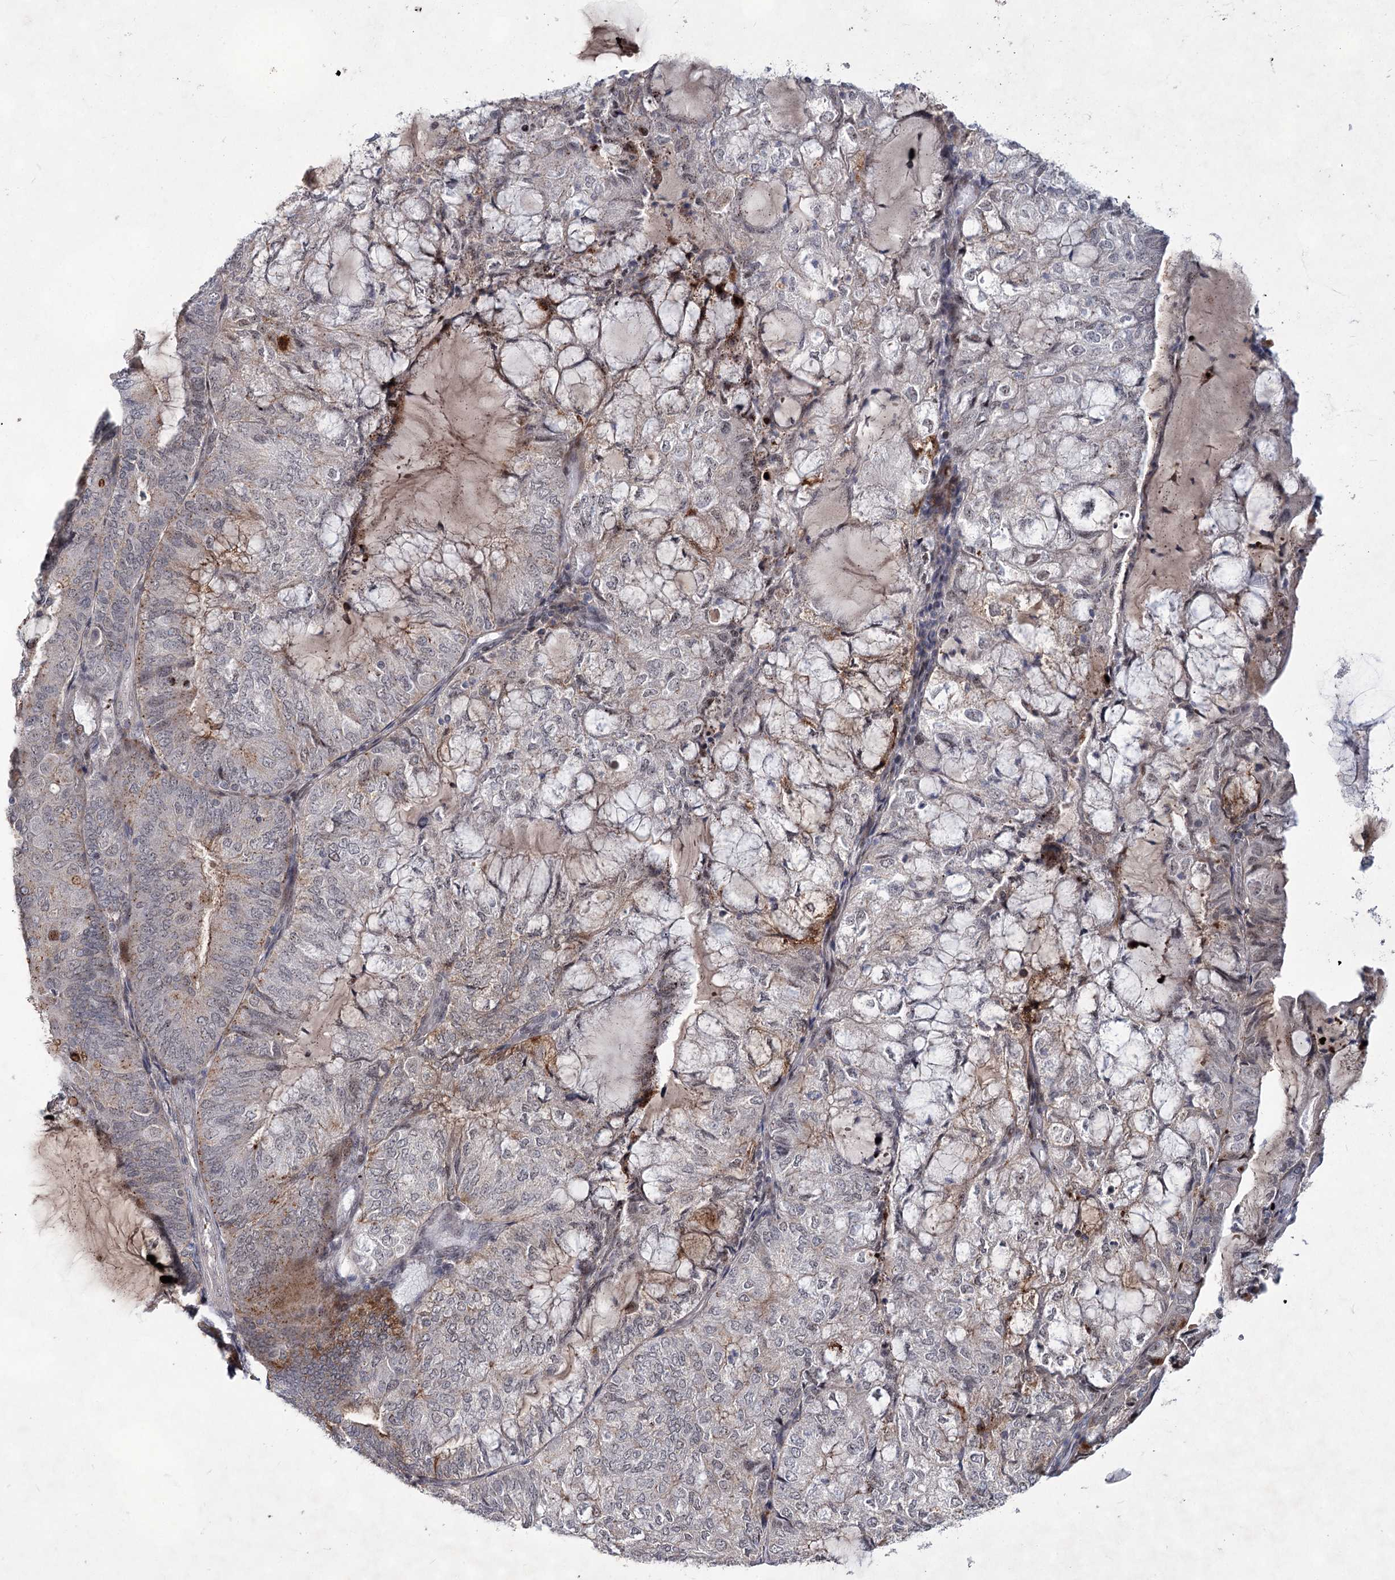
{"staining": {"intensity": "moderate", "quantity": "<25%", "location": "cytoplasmic/membranous"}, "tissue": "endometrial cancer", "cell_type": "Tumor cells", "image_type": "cancer", "snomed": [{"axis": "morphology", "description": "Adenocarcinoma, NOS"}, {"axis": "topography", "description": "Endometrium"}], "caption": "Tumor cells display low levels of moderate cytoplasmic/membranous positivity in about <25% of cells in human adenocarcinoma (endometrial).", "gene": "ATL2", "patient": {"sex": "female", "age": 81}}